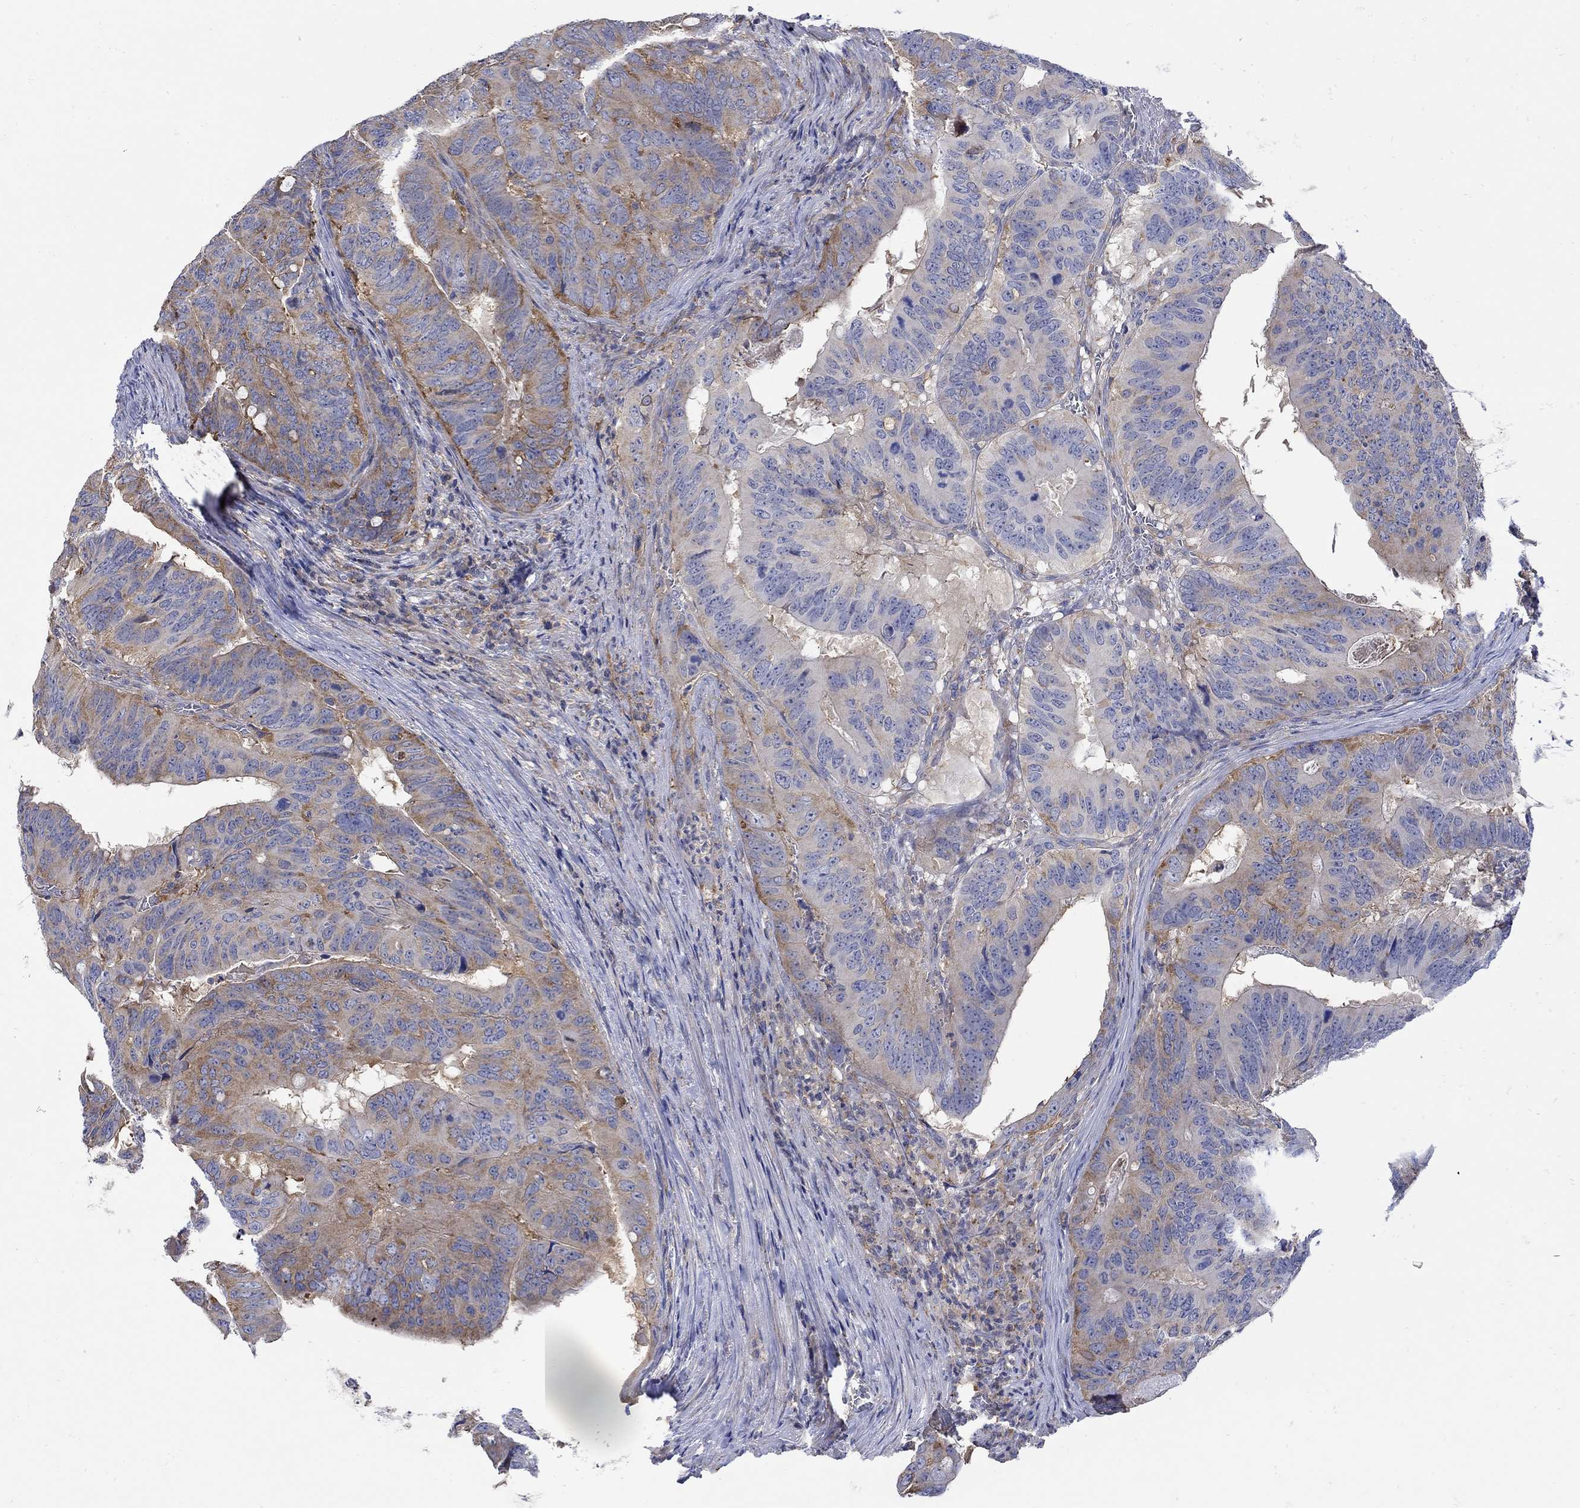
{"staining": {"intensity": "moderate", "quantity": "25%-75%", "location": "cytoplasmic/membranous"}, "tissue": "colorectal cancer", "cell_type": "Tumor cells", "image_type": "cancer", "snomed": [{"axis": "morphology", "description": "Adenocarcinoma, NOS"}, {"axis": "topography", "description": "Colon"}], "caption": "An immunohistochemistry (IHC) image of neoplastic tissue is shown. Protein staining in brown highlights moderate cytoplasmic/membranous positivity in colorectal cancer (adenocarcinoma) within tumor cells. The staining was performed using DAB to visualize the protein expression in brown, while the nuclei were stained in blue with hematoxylin (Magnification: 20x).", "gene": "TEKT3", "patient": {"sex": "male", "age": 79}}